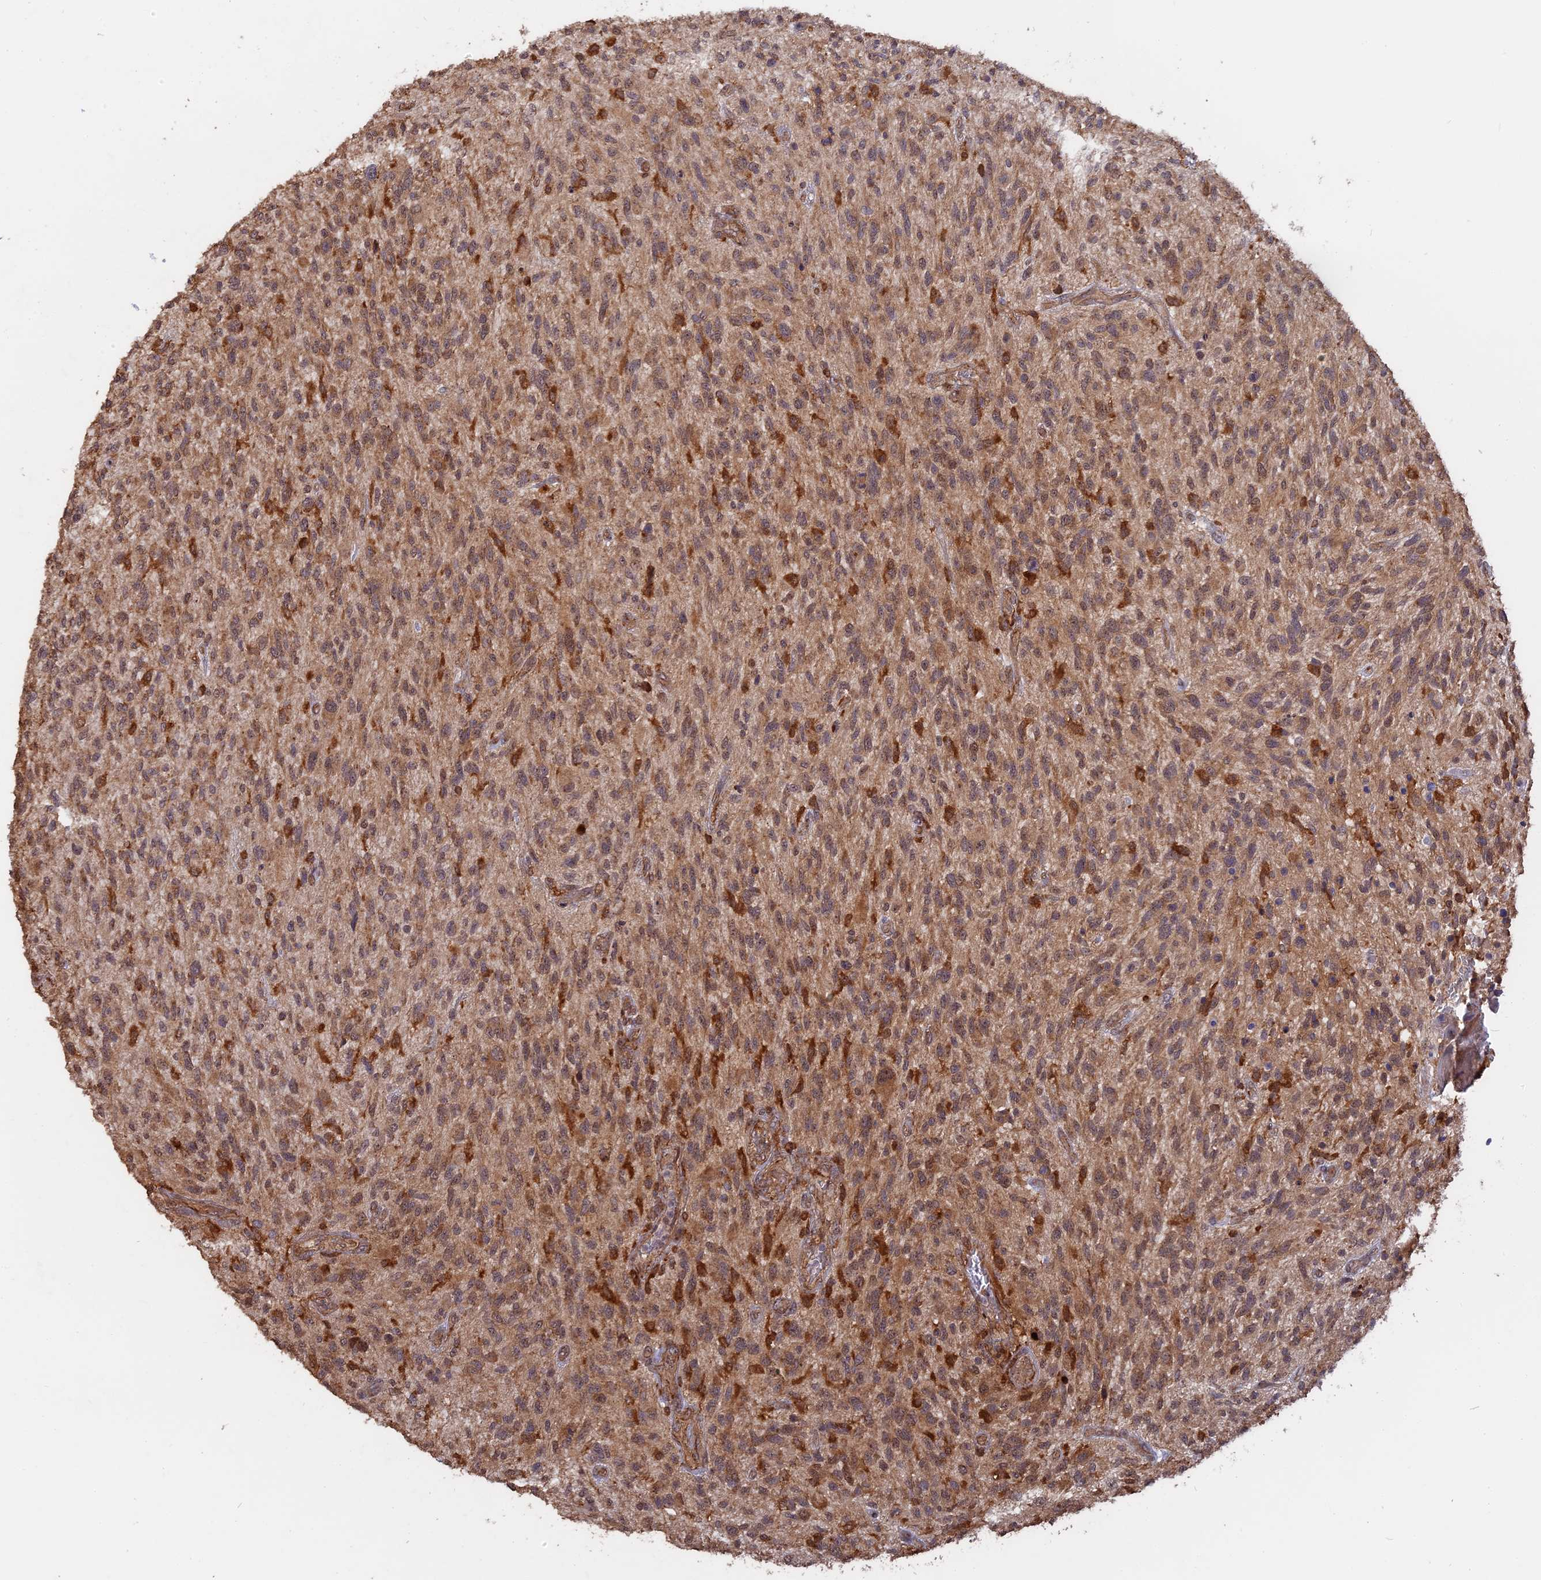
{"staining": {"intensity": "strong", "quantity": "25%-75%", "location": "cytoplasmic/membranous"}, "tissue": "glioma", "cell_type": "Tumor cells", "image_type": "cancer", "snomed": [{"axis": "morphology", "description": "Glioma, malignant, High grade"}, {"axis": "topography", "description": "Brain"}], "caption": "Malignant glioma (high-grade) stained with IHC displays strong cytoplasmic/membranous expression in about 25%-75% of tumor cells.", "gene": "SAC3D1", "patient": {"sex": "male", "age": 47}}